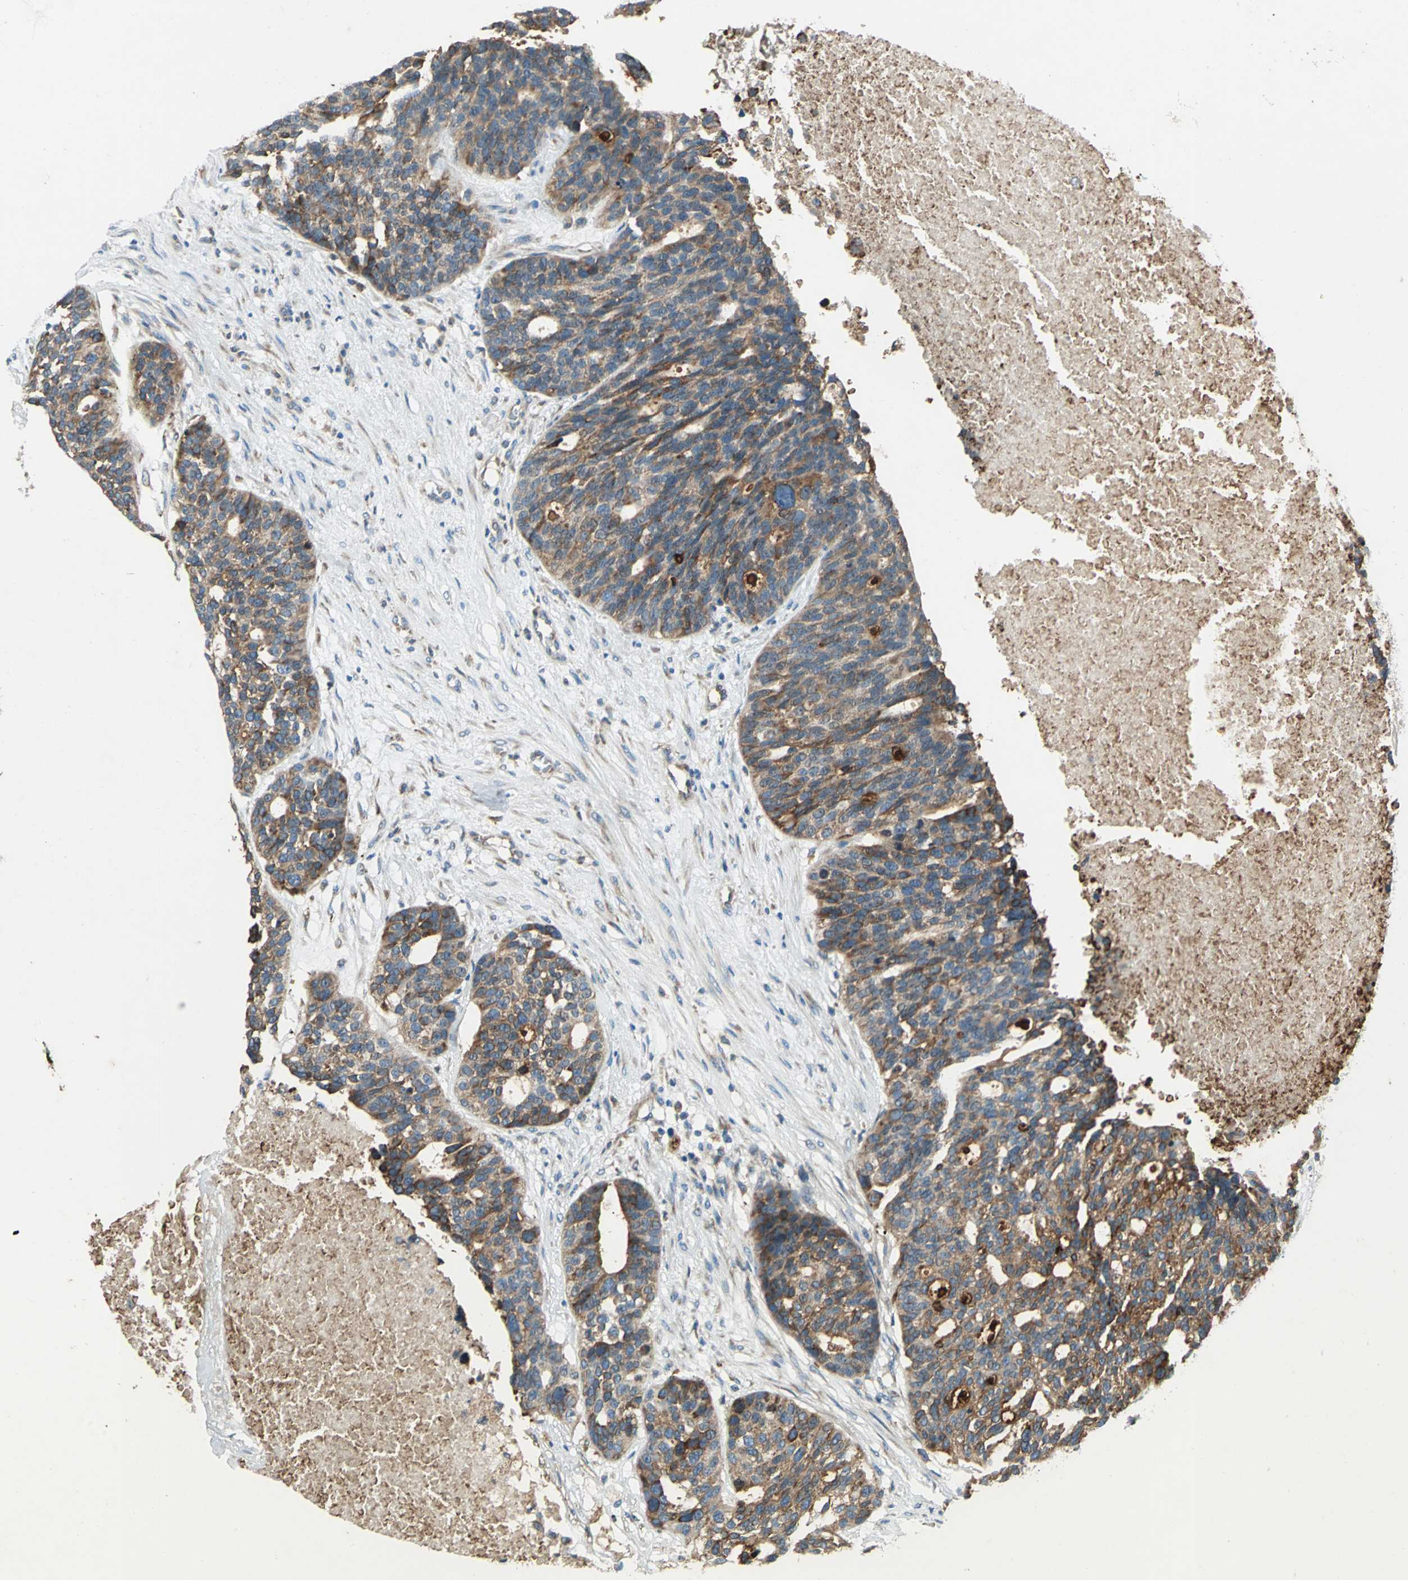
{"staining": {"intensity": "moderate", "quantity": ">75%", "location": "cytoplasmic/membranous"}, "tissue": "ovarian cancer", "cell_type": "Tumor cells", "image_type": "cancer", "snomed": [{"axis": "morphology", "description": "Cystadenocarcinoma, serous, NOS"}, {"axis": "topography", "description": "Ovary"}], "caption": "This photomicrograph displays ovarian cancer stained with immunohistochemistry to label a protein in brown. The cytoplasmic/membranous of tumor cells show moderate positivity for the protein. Nuclei are counter-stained blue.", "gene": "PDIA4", "patient": {"sex": "female", "age": 59}}